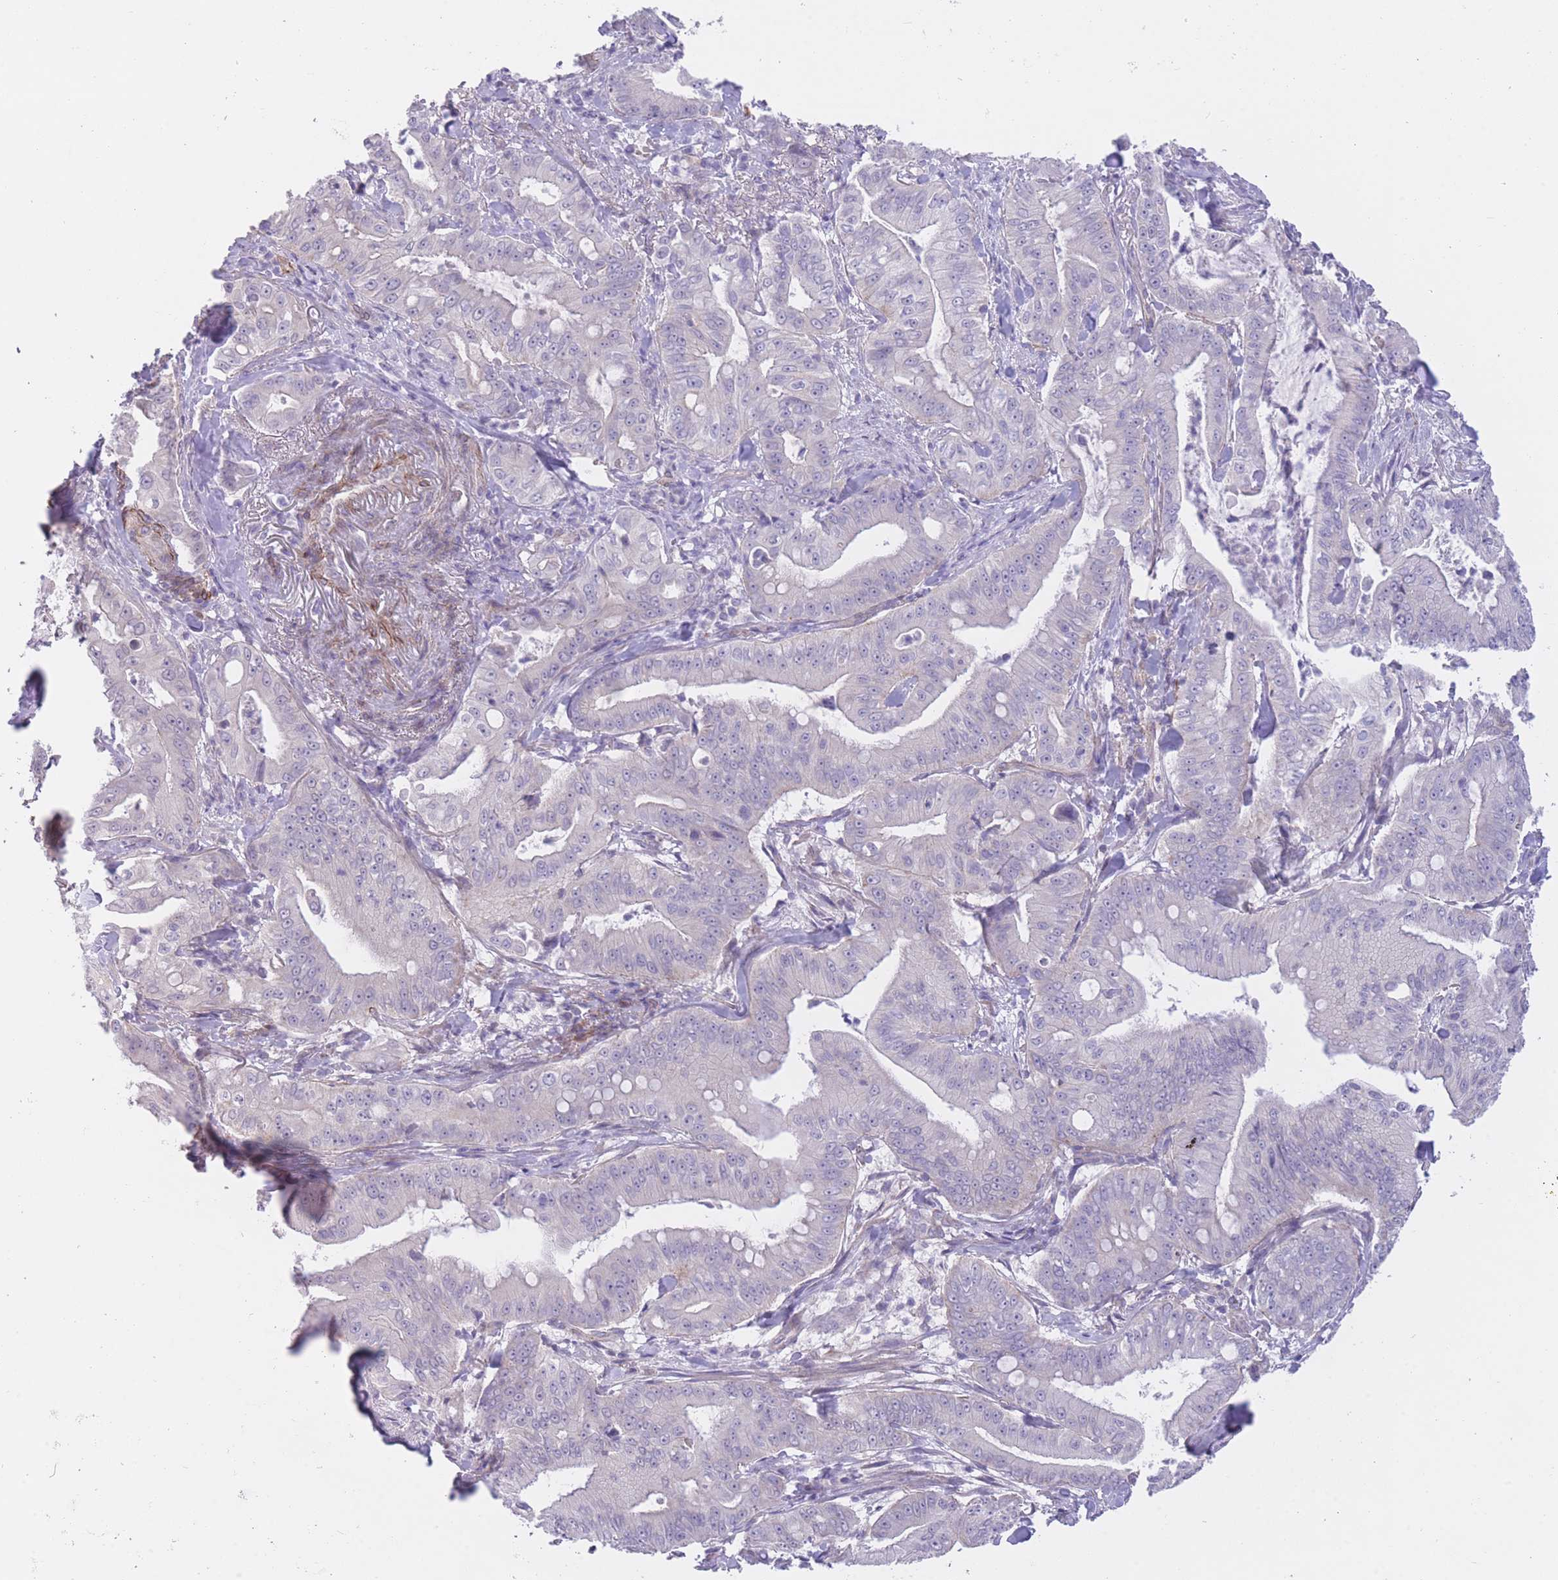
{"staining": {"intensity": "negative", "quantity": "none", "location": "none"}, "tissue": "pancreatic cancer", "cell_type": "Tumor cells", "image_type": "cancer", "snomed": [{"axis": "morphology", "description": "Adenocarcinoma, NOS"}, {"axis": "topography", "description": "Pancreas"}], "caption": "Tumor cells show no significant protein expression in pancreatic adenocarcinoma.", "gene": "QTRT1", "patient": {"sex": "male", "age": 71}}